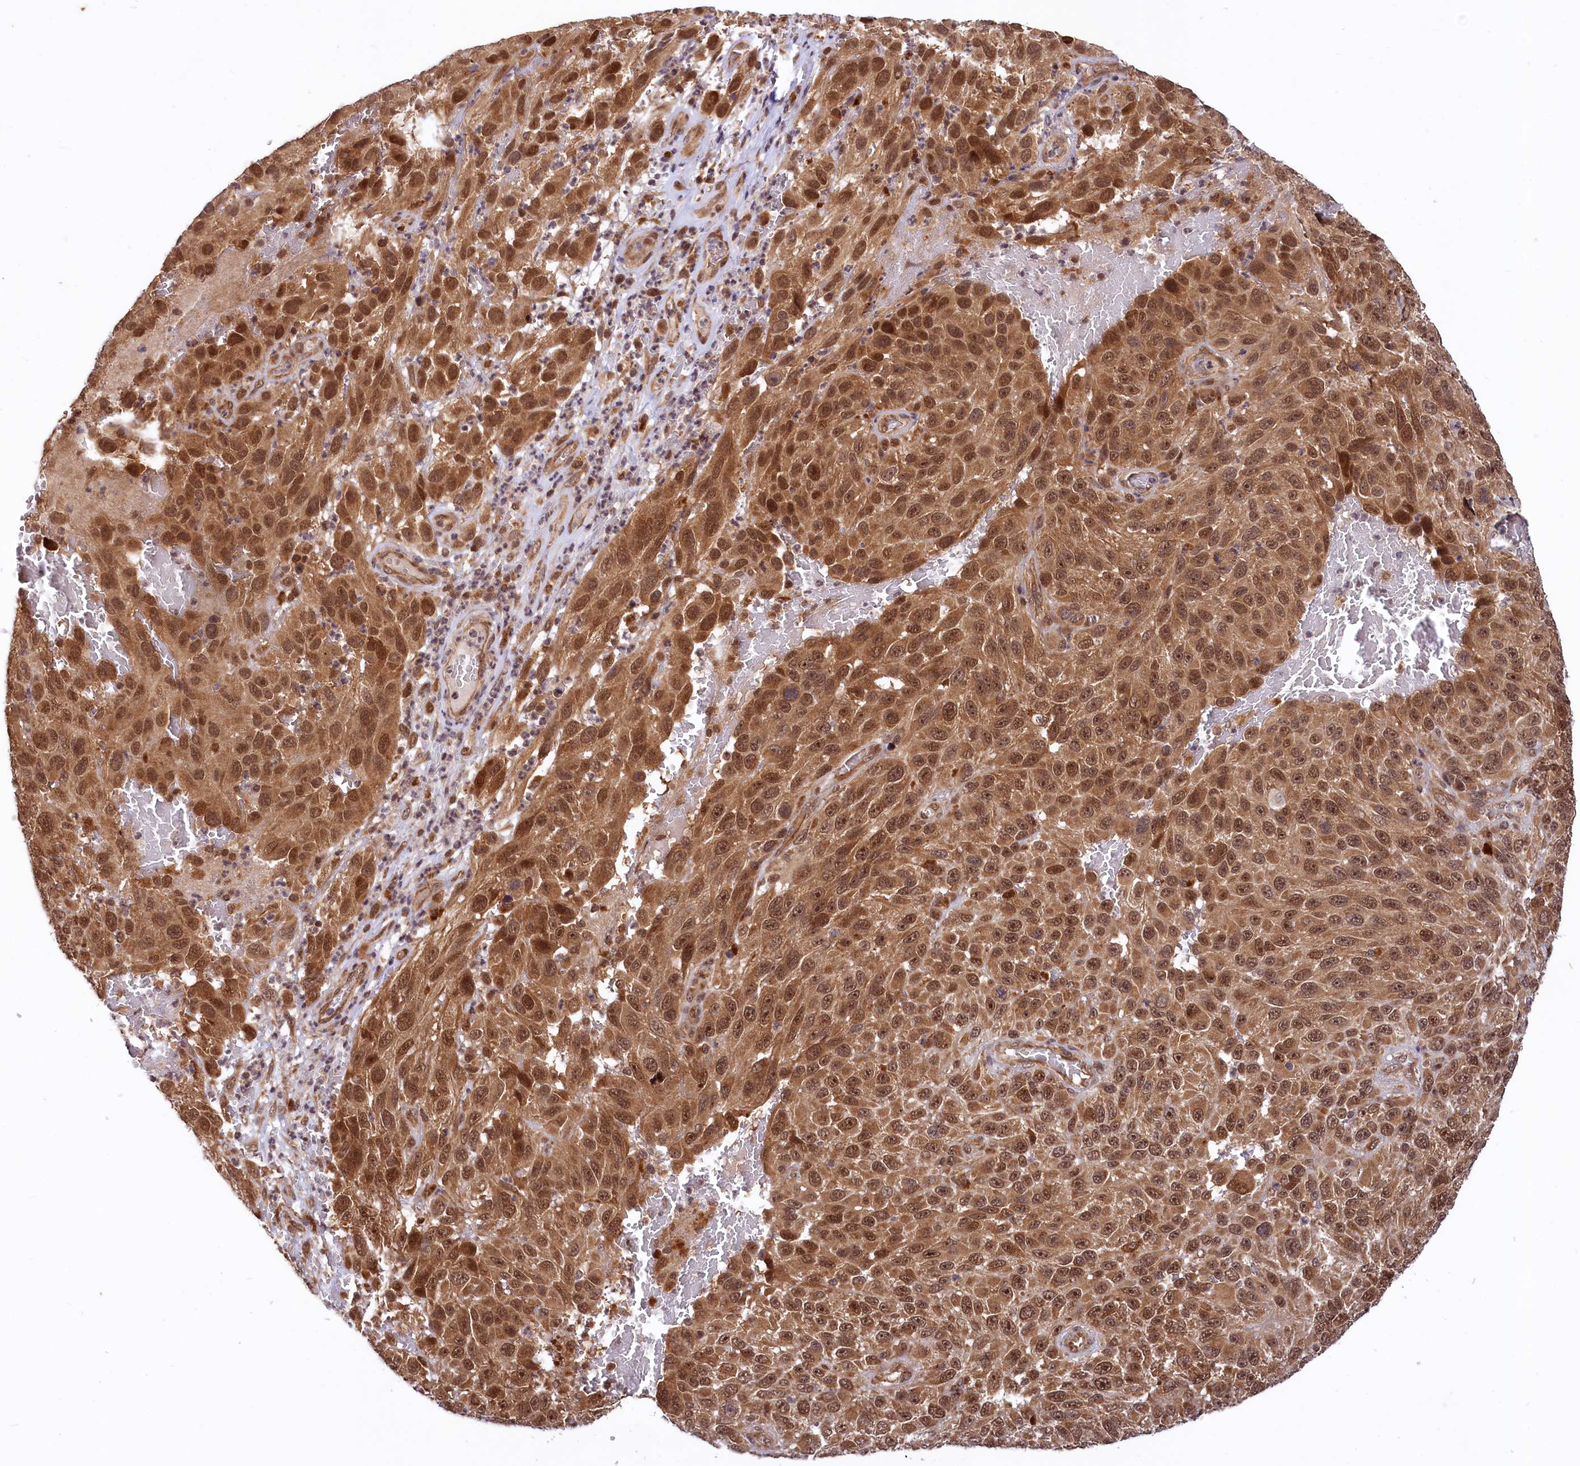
{"staining": {"intensity": "strong", "quantity": ">75%", "location": "cytoplasmic/membranous,nuclear"}, "tissue": "melanoma", "cell_type": "Tumor cells", "image_type": "cancer", "snomed": [{"axis": "morphology", "description": "Malignant melanoma, NOS"}, {"axis": "topography", "description": "Skin"}], "caption": "IHC micrograph of neoplastic tissue: human melanoma stained using immunohistochemistry (IHC) displays high levels of strong protein expression localized specifically in the cytoplasmic/membranous and nuclear of tumor cells, appearing as a cytoplasmic/membranous and nuclear brown color.", "gene": "UBE3A", "patient": {"sex": "female", "age": 96}}